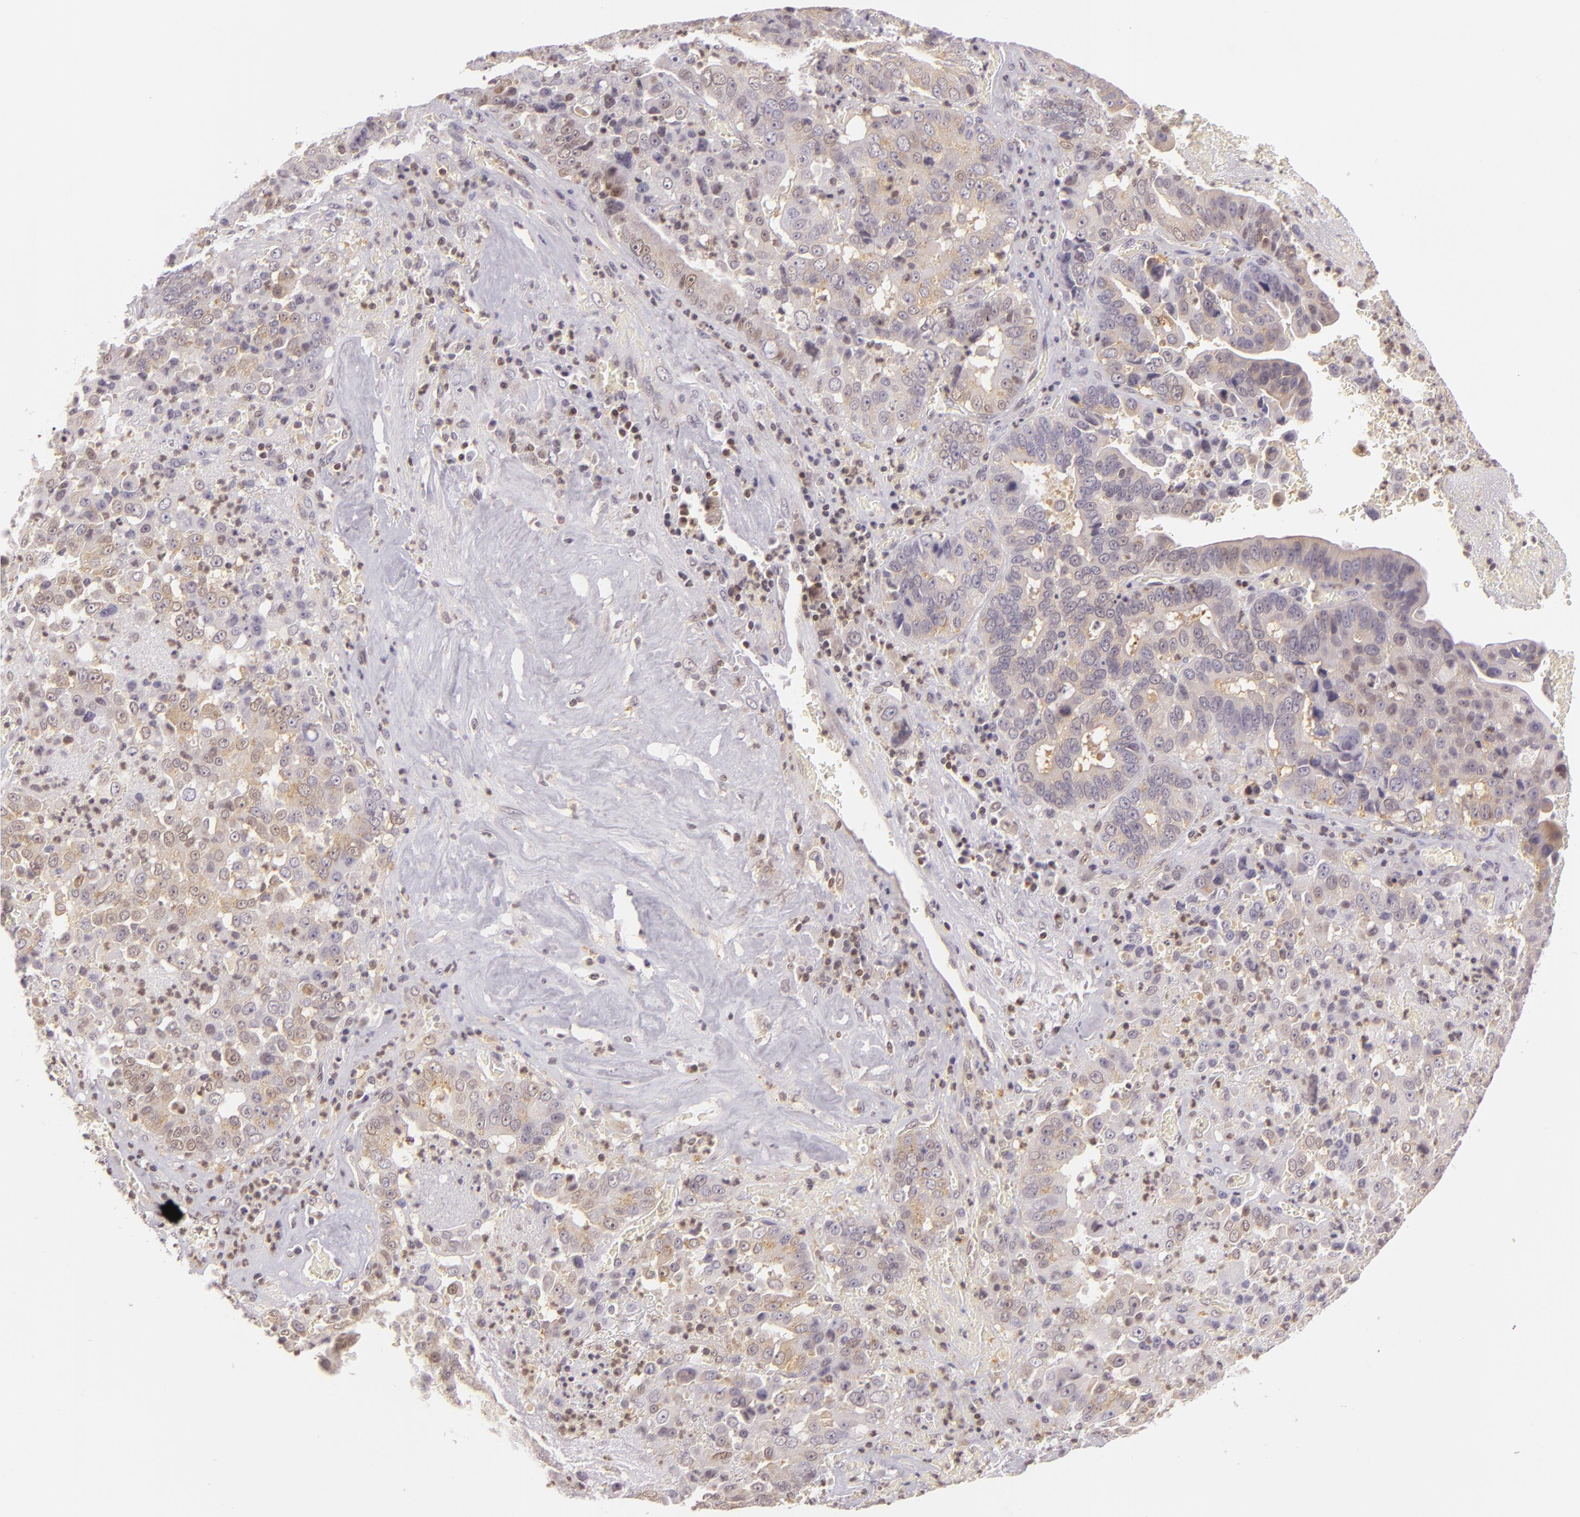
{"staining": {"intensity": "weak", "quantity": "25%-75%", "location": "cytoplasmic/membranous"}, "tissue": "liver cancer", "cell_type": "Tumor cells", "image_type": "cancer", "snomed": [{"axis": "morphology", "description": "Carcinoma, Hepatocellular, NOS"}, {"axis": "topography", "description": "Liver"}], "caption": "Protein expression analysis of human hepatocellular carcinoma (liver) reveals weak cytoplasmic/membranous positivity in about 25%-75% of tumor cells.", "gene": "IMPDH1", "patient": {"sex": "male", "age": 64}}